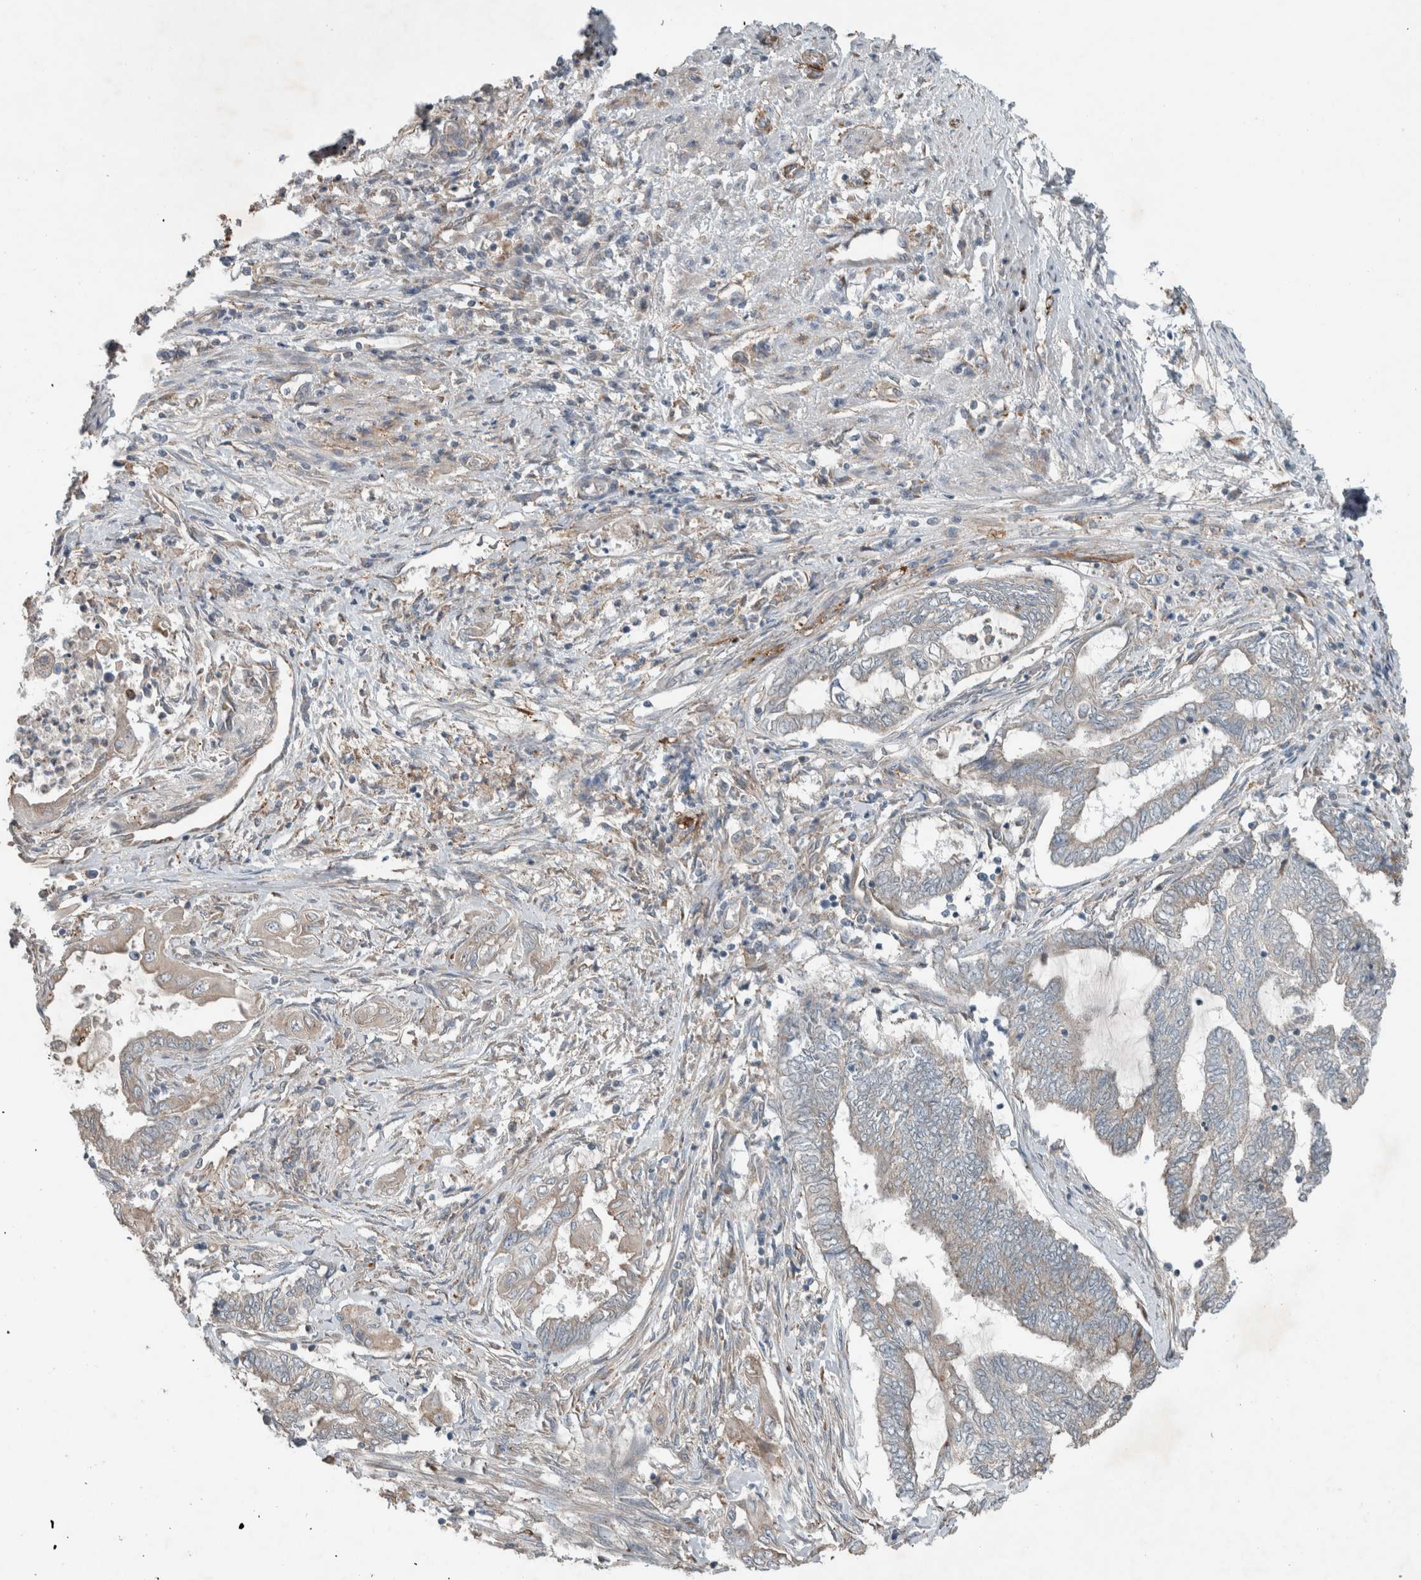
{"staining": {"intensity": "negative", "quantity": "none", "location": "none"}, "tissue": "endometrial cancer", "cell_type": "Tumor cells", "image_type": "cancer", "snomed": [{"axis": "morphology", "description": "Adenocarcinoma, NOS"}, {"axis": "topography", "description": "Uterus"}, {"axis": "topography", "description": "Endometrium"}], "caption": "The histopathology image reveals no significant positivity in tumor cells of endometrial adenocarcinoma. The staining is performed using DAB brown chromogen with nuclei counter-stained in using hematoxylin.", "gene": "JADE2", "patient": {"sex": "female", "age": 70}}